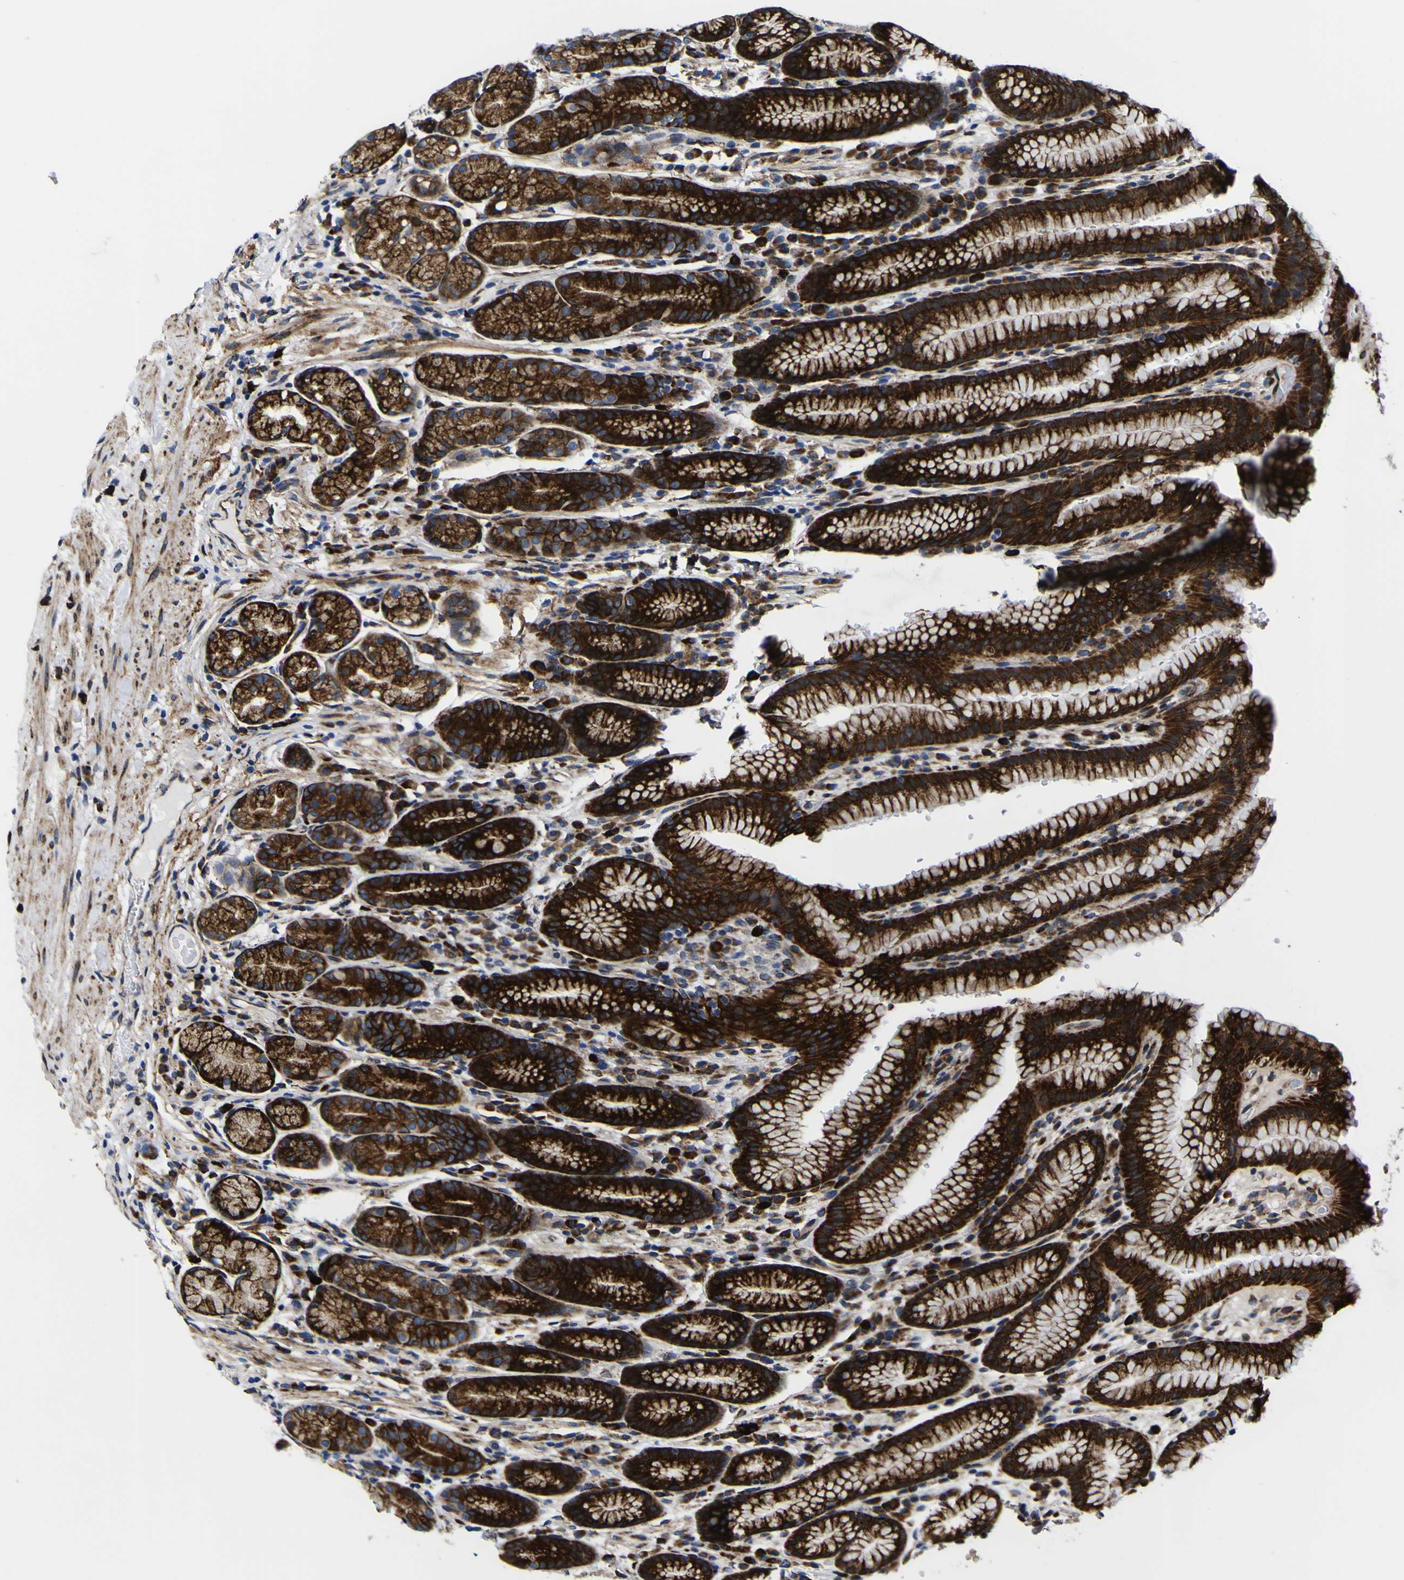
{"staining": {"intensity": "strong", "quantity": ">75%", "location": "cytoplasmic/membranous"}, "tissue": "stomach", "cell_type": "Glandular cells", "image_type": "normal", "snomed": [{"axis": "morphology", "description": "Normal tissue, NOS"}, {"axis": "topography", "description": "Stomach, lower"}], "caption": "Glandular cells display high levels of strong cytoplasmic/membranous expression in approximately >75% of cells in normal stomach. The staining was performed using DAB (3,3'-diaminobenzidine) to visualize the protein expression in brown, while the nuclei were stained in blue with hematoxylin (Magnification: 20x).", "gene": "SCD", "patient": {"sex": "male", "age": 52}}